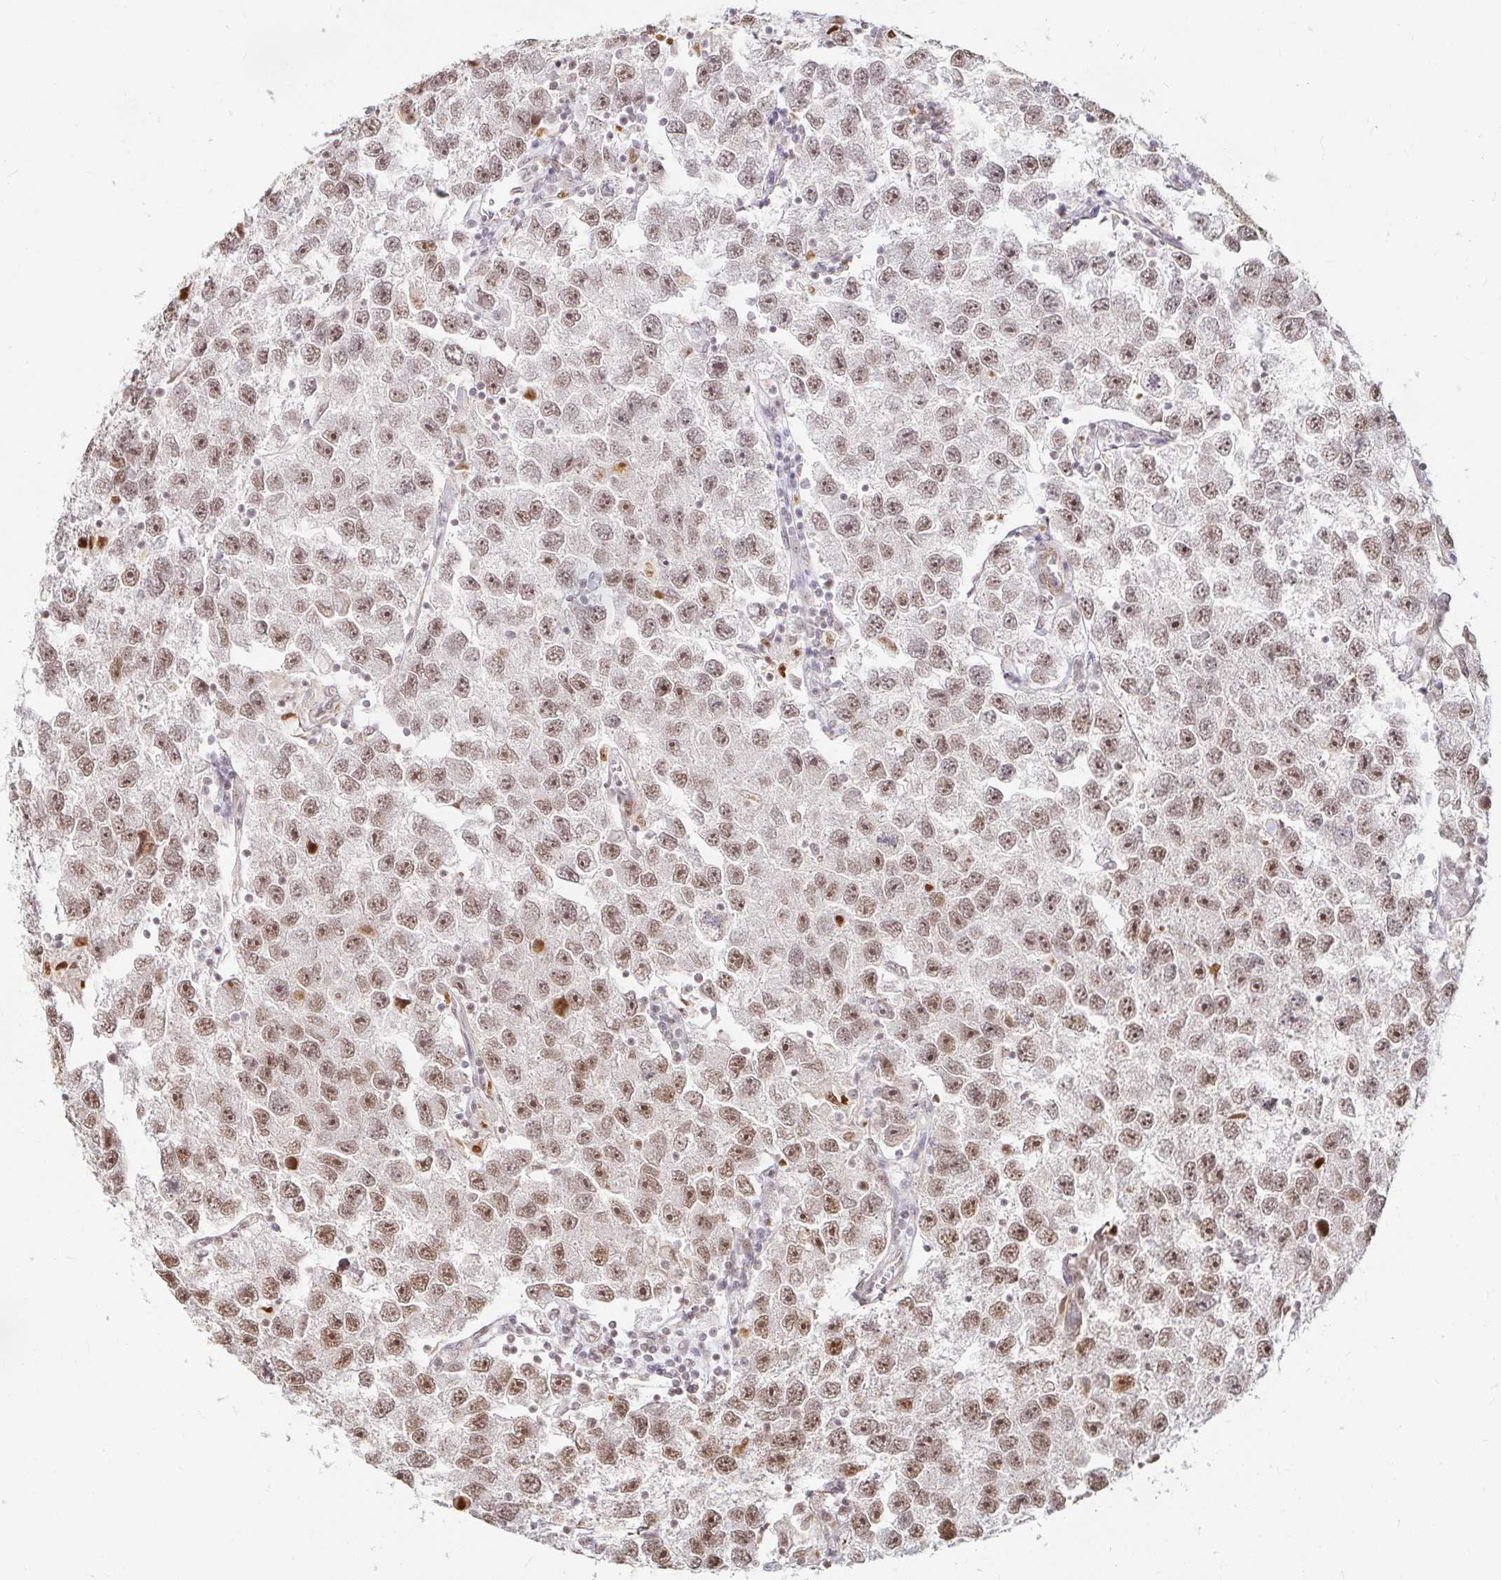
{"staining": {"intensity": "moderate", "quantity": ">75%", "location": "nuclear"}, "tissue": "testis cancer", "cell_type": "Tumor cells", "image_type": "cancer", "snomed": [{"axis": "morphology", "description": "Seminoma, NOS"}, {"axis": "topography", "description": "Testis"}], "caption": "Protein positivity by IHC shows moderate nuclear positivity in about >75% of tumor cells in testis cancer.", "gene": "HNRNPU", "patient": {"sex": "male", "age": 26}}